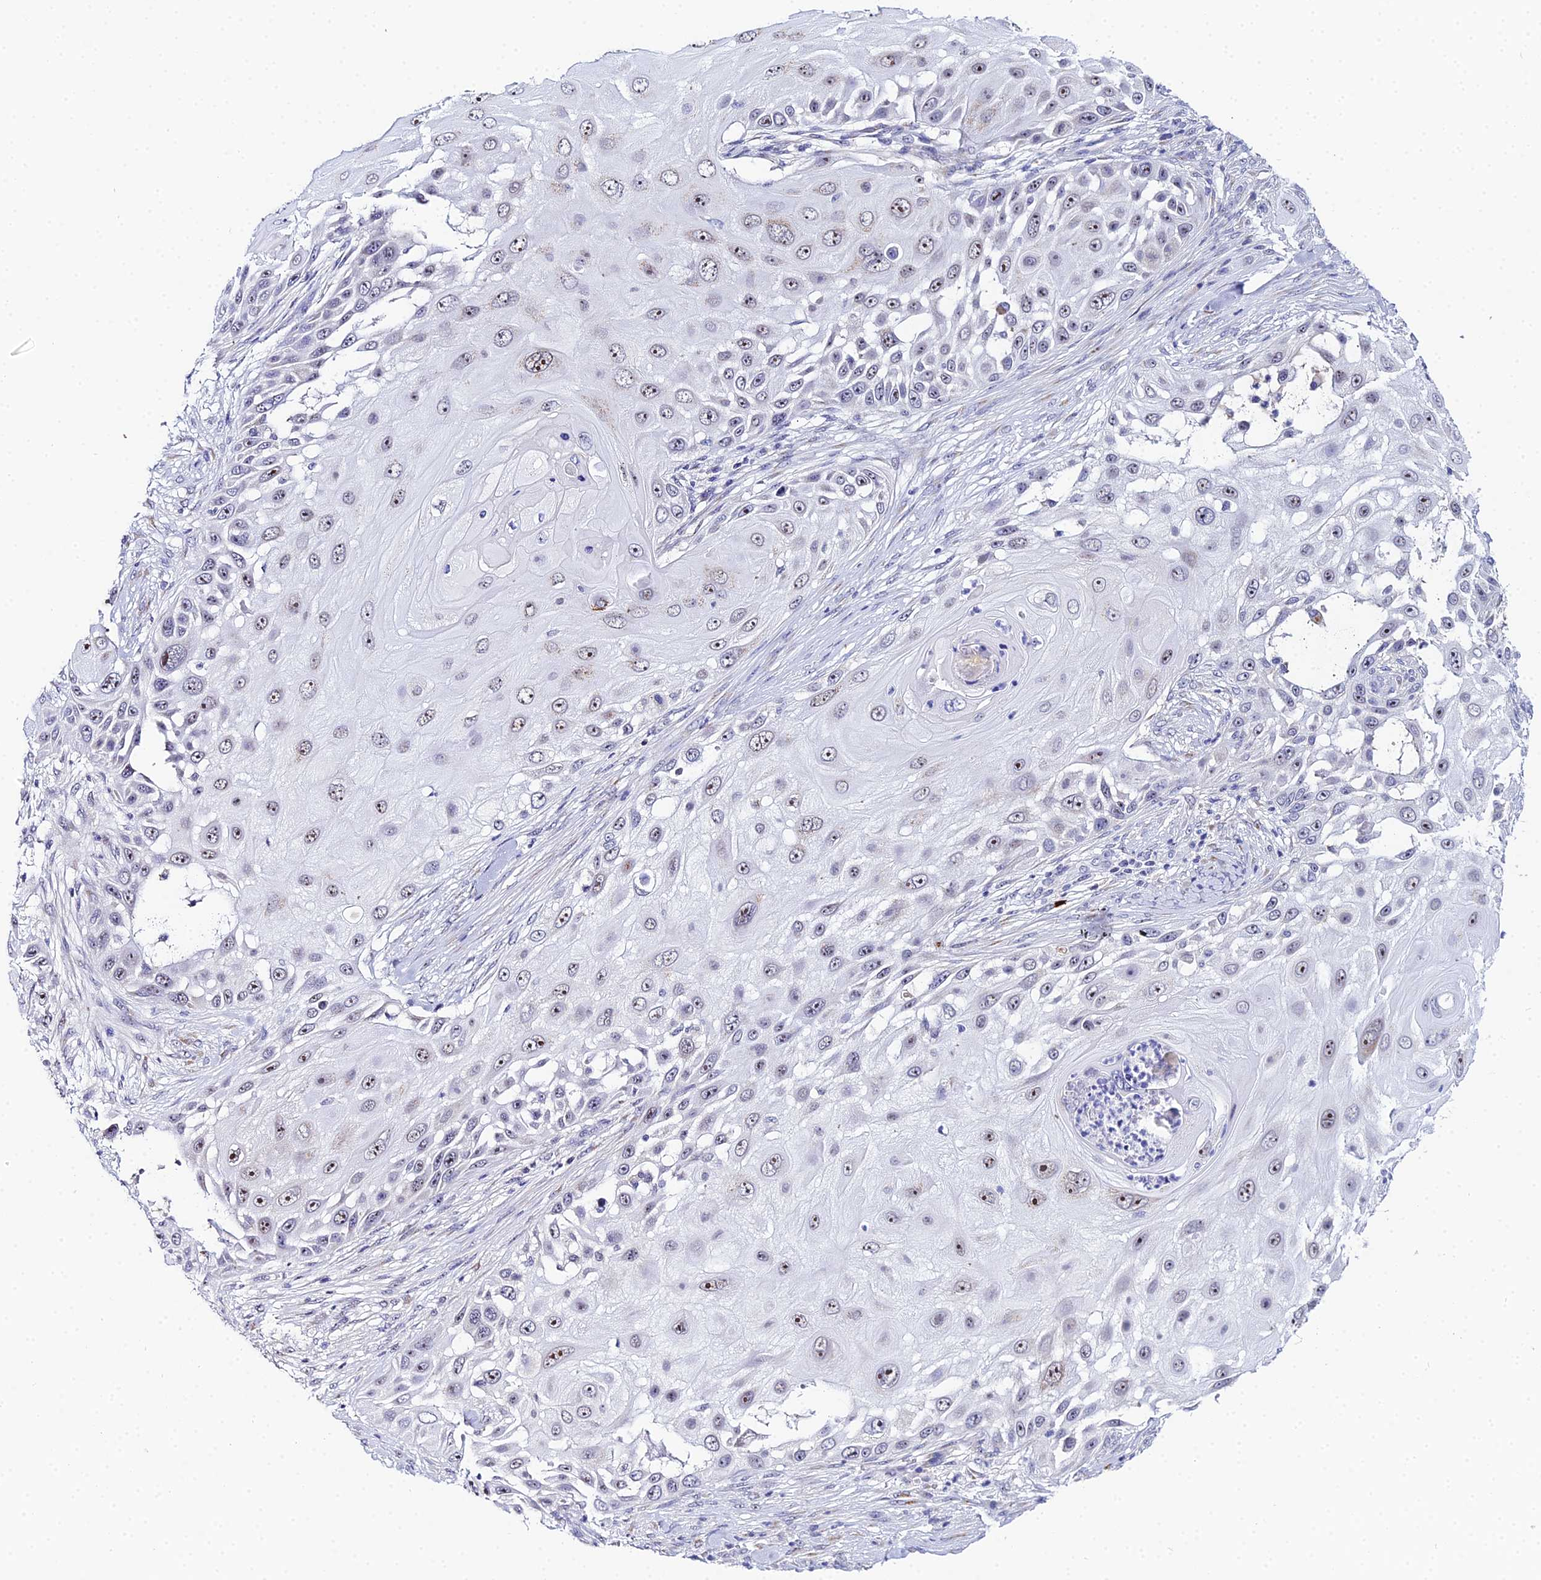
{"staining": {"intensity": "moderate", "quantity": "25%-75%", "location": "nuclear"}, "tissue": "skin cancer", "cell_type": "Tumor cells", "image_type": "cancer", "snomed": [{"axis": "morphology", "description": "Squamous cell carcinoma, NOS"}, {"axis": "topography", "description": "Skin"}], "caption": "A histopathology image of squamous cell carcinoma (skin) stained for a protein displays moderate nuclear brown staining in tumor cells. (Stains: DAB (3,3'-diaminobenzidine) in brown, nuclei in blue, Microscopy: brightfield microscopy at high magnification).", "gene": "PLPP4", "patient": {"sex": "female", "age": 44}}